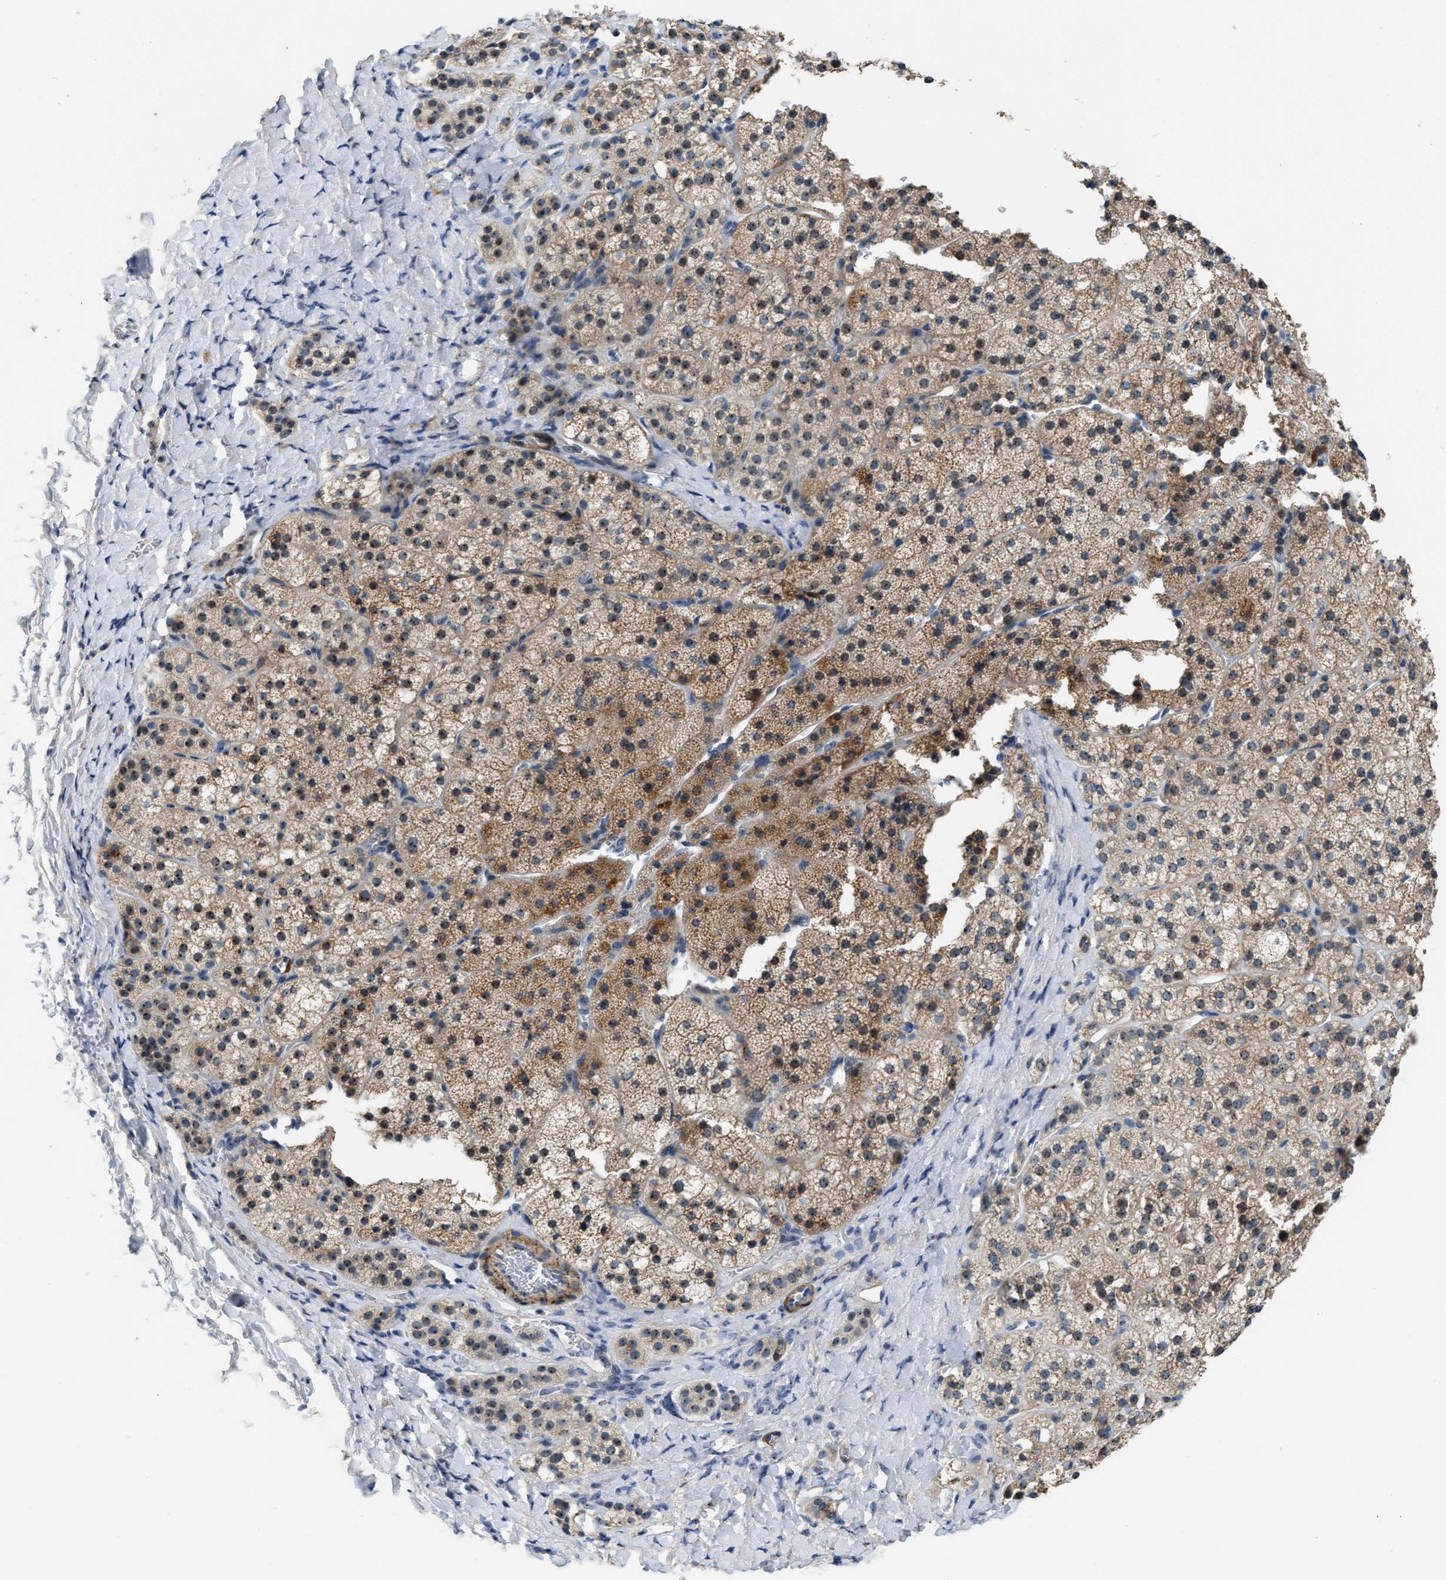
{"staining": {"intensity": "moderate", "quantity": ">75%", "location": "cytoplasmic/membranous,nuclear"}, "tissue": "adrenal gland", "cell_type": "Glandular cells", "image_type": "normal", "snomed": [{"axis": "morphology", "description": "Normal tissue, NOS"}, {"axis": "topography", "description": "Adrenal gland"}], "caption": "Immunohistochemical staining of benign adrenal gland exhibits moderate cytoplasmic/membranous,nuclear protein positivity in approximately >75% of glandular cells.", "gene": "ZNF783", "patient": {"sex": "female", "age": 44}}